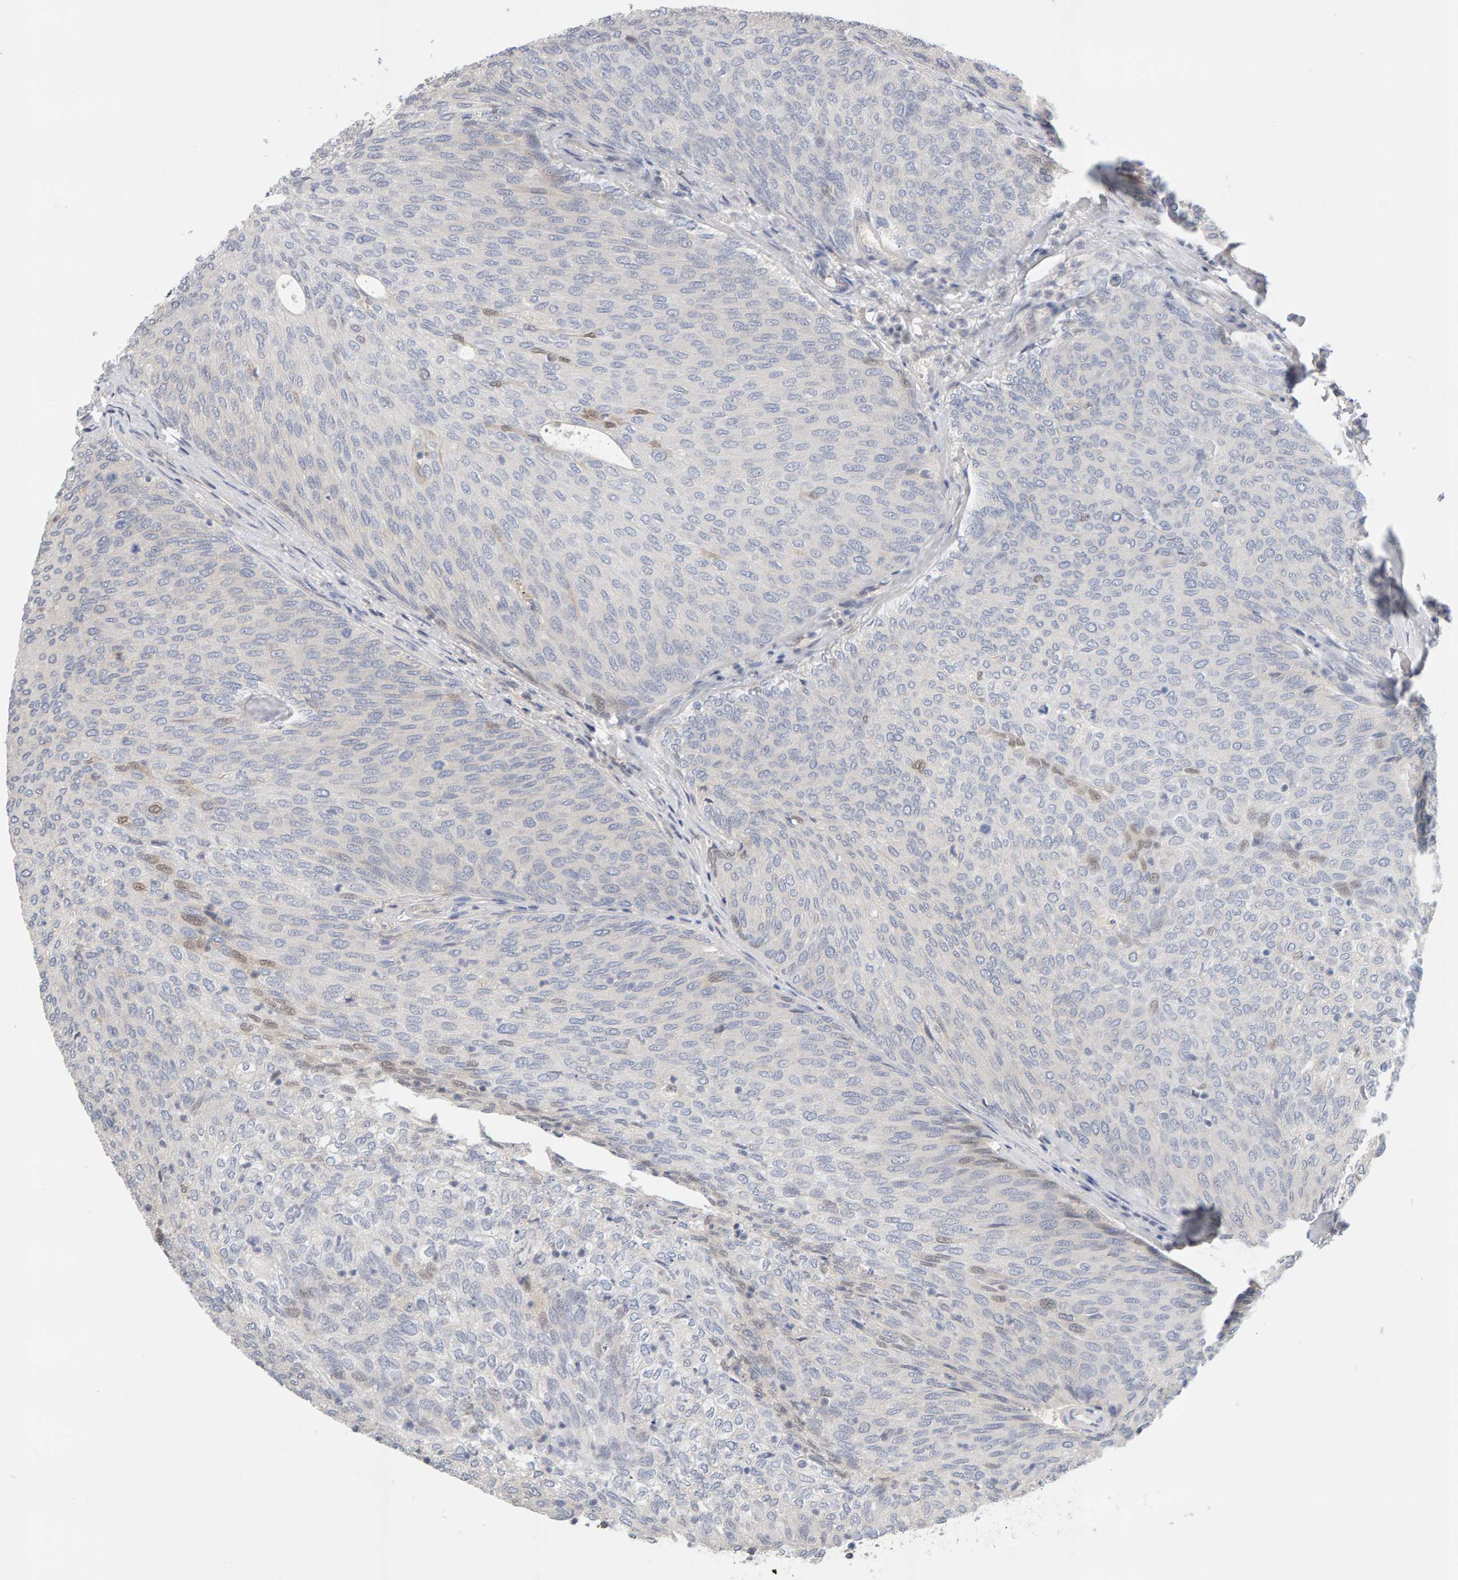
{"staining": {"intensity": "negative", "quantity": "none", "location": "none"}, "tissue": "urothelial cancer", "cell_type": "Tumor cells", "image_type": "cancer", "snomed": [{"axis": "morphology", "description": "Urothelial carcinoma, Low grade"}, {"axis": "topography", "description": "Urinary bladder"}], "caption": "Immunohistochemistry of urothelial carcinoma (low-grade) shows no staining in tumor cells.", "gene": "GFUS", "patient": {"sex": "female", "age": 79}}